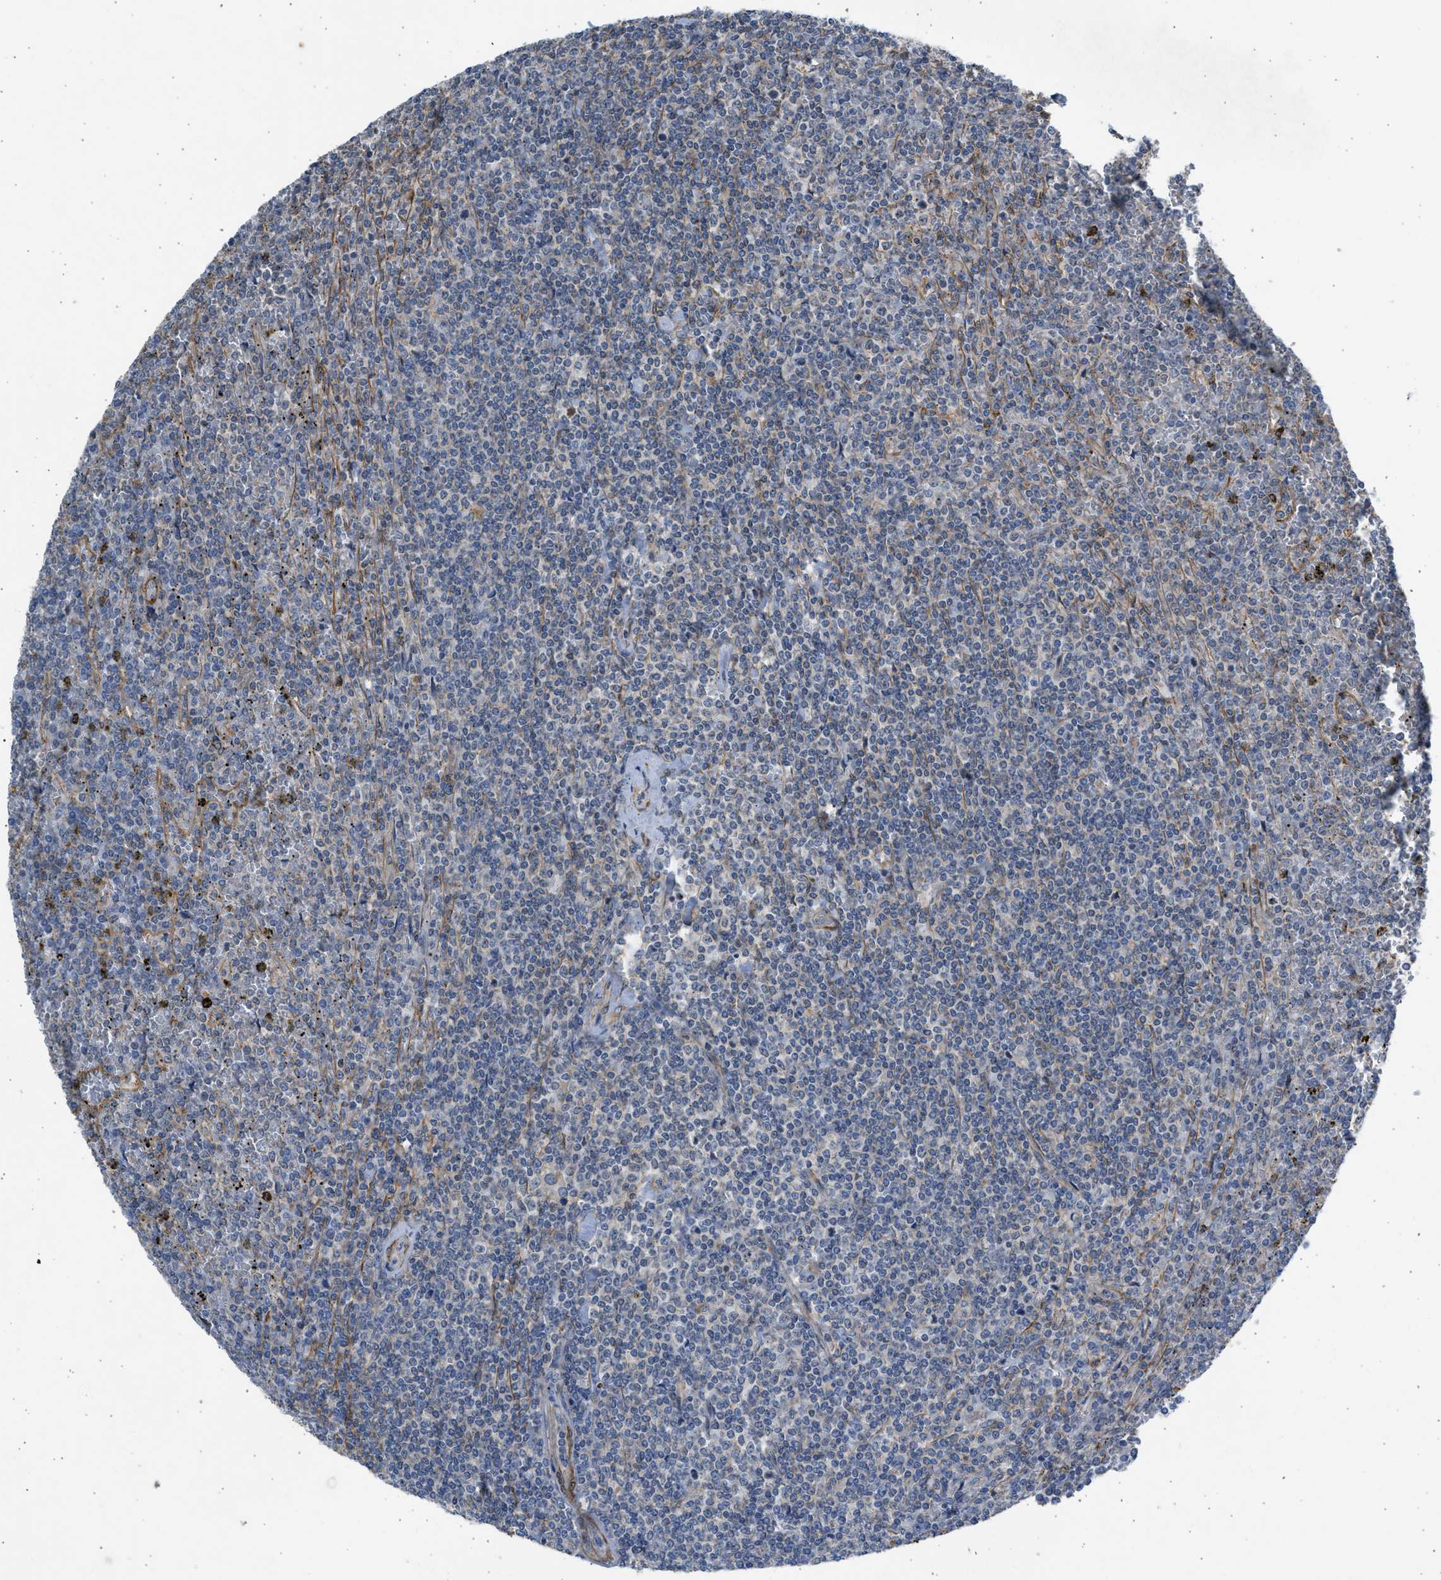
{"staining": {"intensity": "negative", "quantity": "none", "location": "none"}, "tissue": "lymphoma", "cell_type": "Tumor cells", "image_type": "cancer", "snomed": [{"axis": "morphology", "description": "Malignant lymphoma, non-Hodgkin's type, Low grade"}, {"axis": "topography", "description": "Spleen"}], "caption": "Immunohistochemistry of low-grade malignant lymphoma, non-Hodgkin's type exhibits no positivity in tumor cells.", "gene": "PCNX3", "patient": {"sex": "female", "age": 19}}